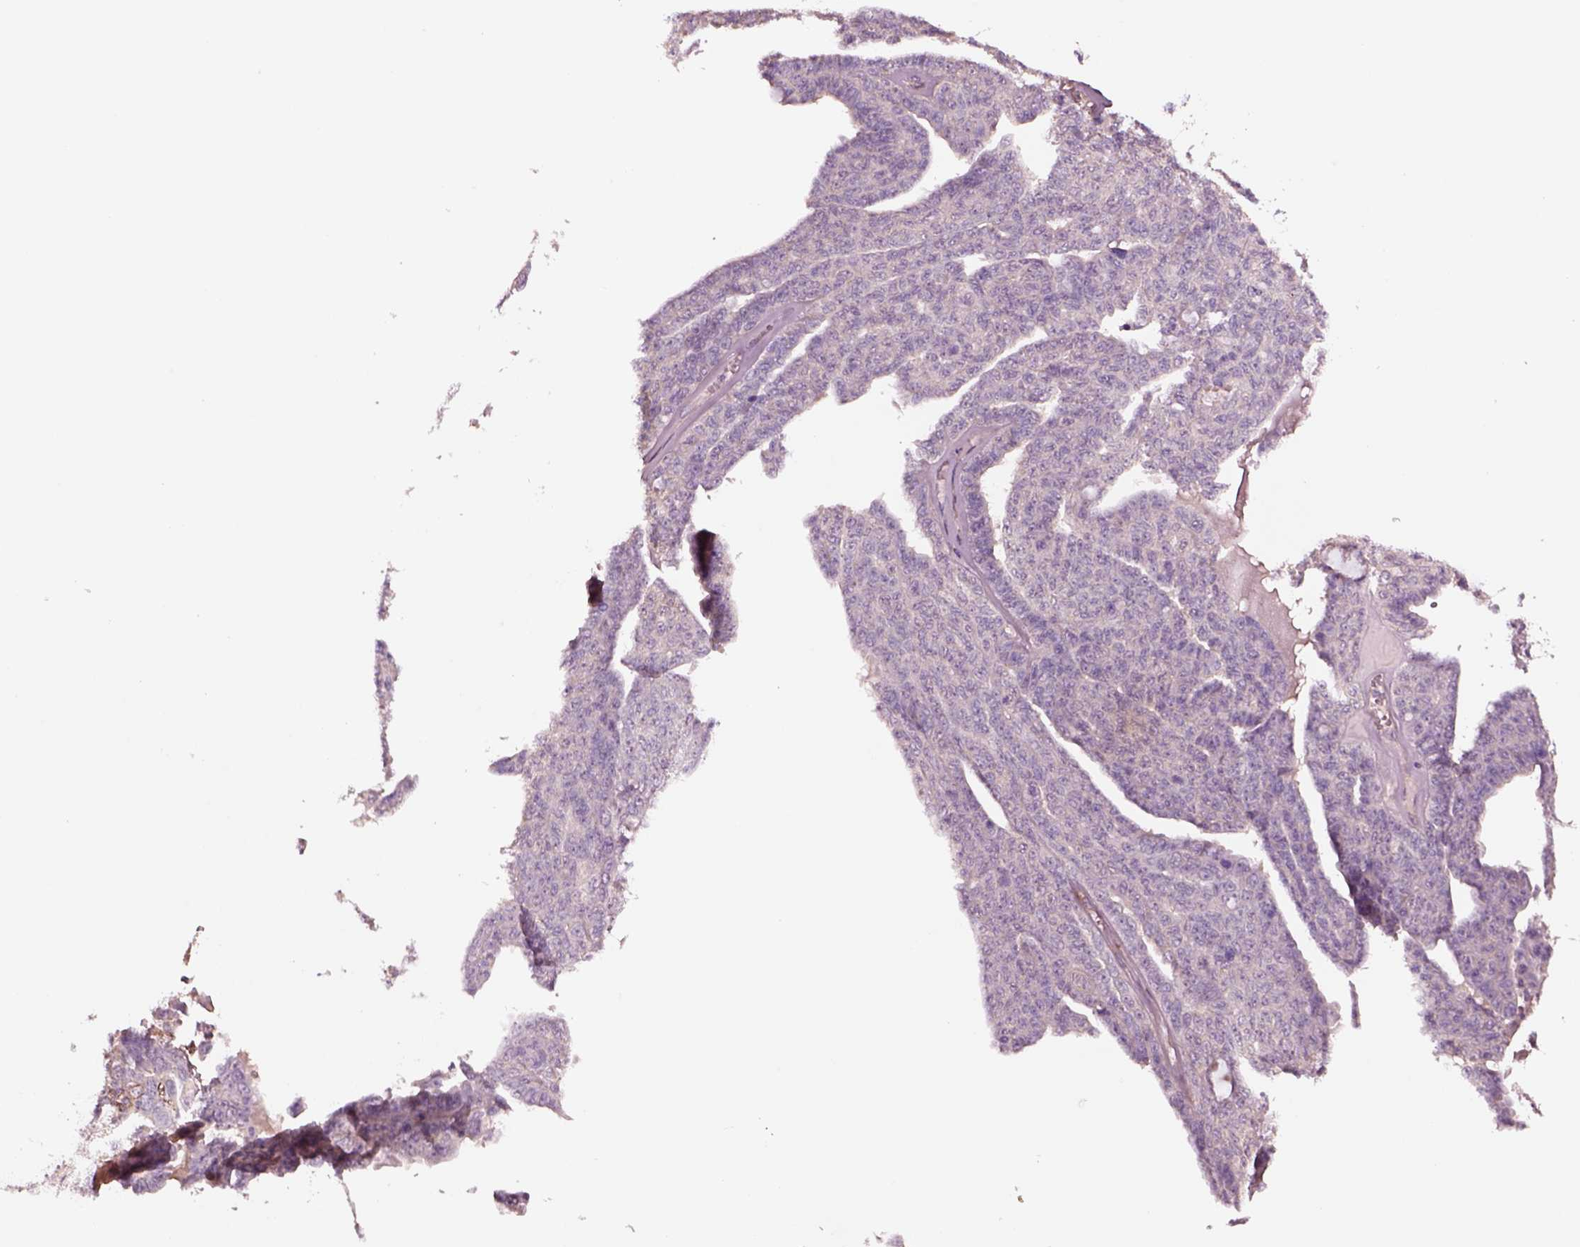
{"staining": {"intensity": "negative", "quantity": "none", "location": "none"}, "tissue": "ovarian cancer", "cell_type": "Tumor cells", "image_type": "cancer", "snomed": [{"axis": "morphology", "description": "Cystadenocarcinoma, serous, NOS"}, {"axis": "topography", "description": "Ovary"}], "caption": "Tumor cells are negative for protein expression in human ovarian cancer.", "gene": "HTR1B", "patient": {"sex": "female", "age": 71}}